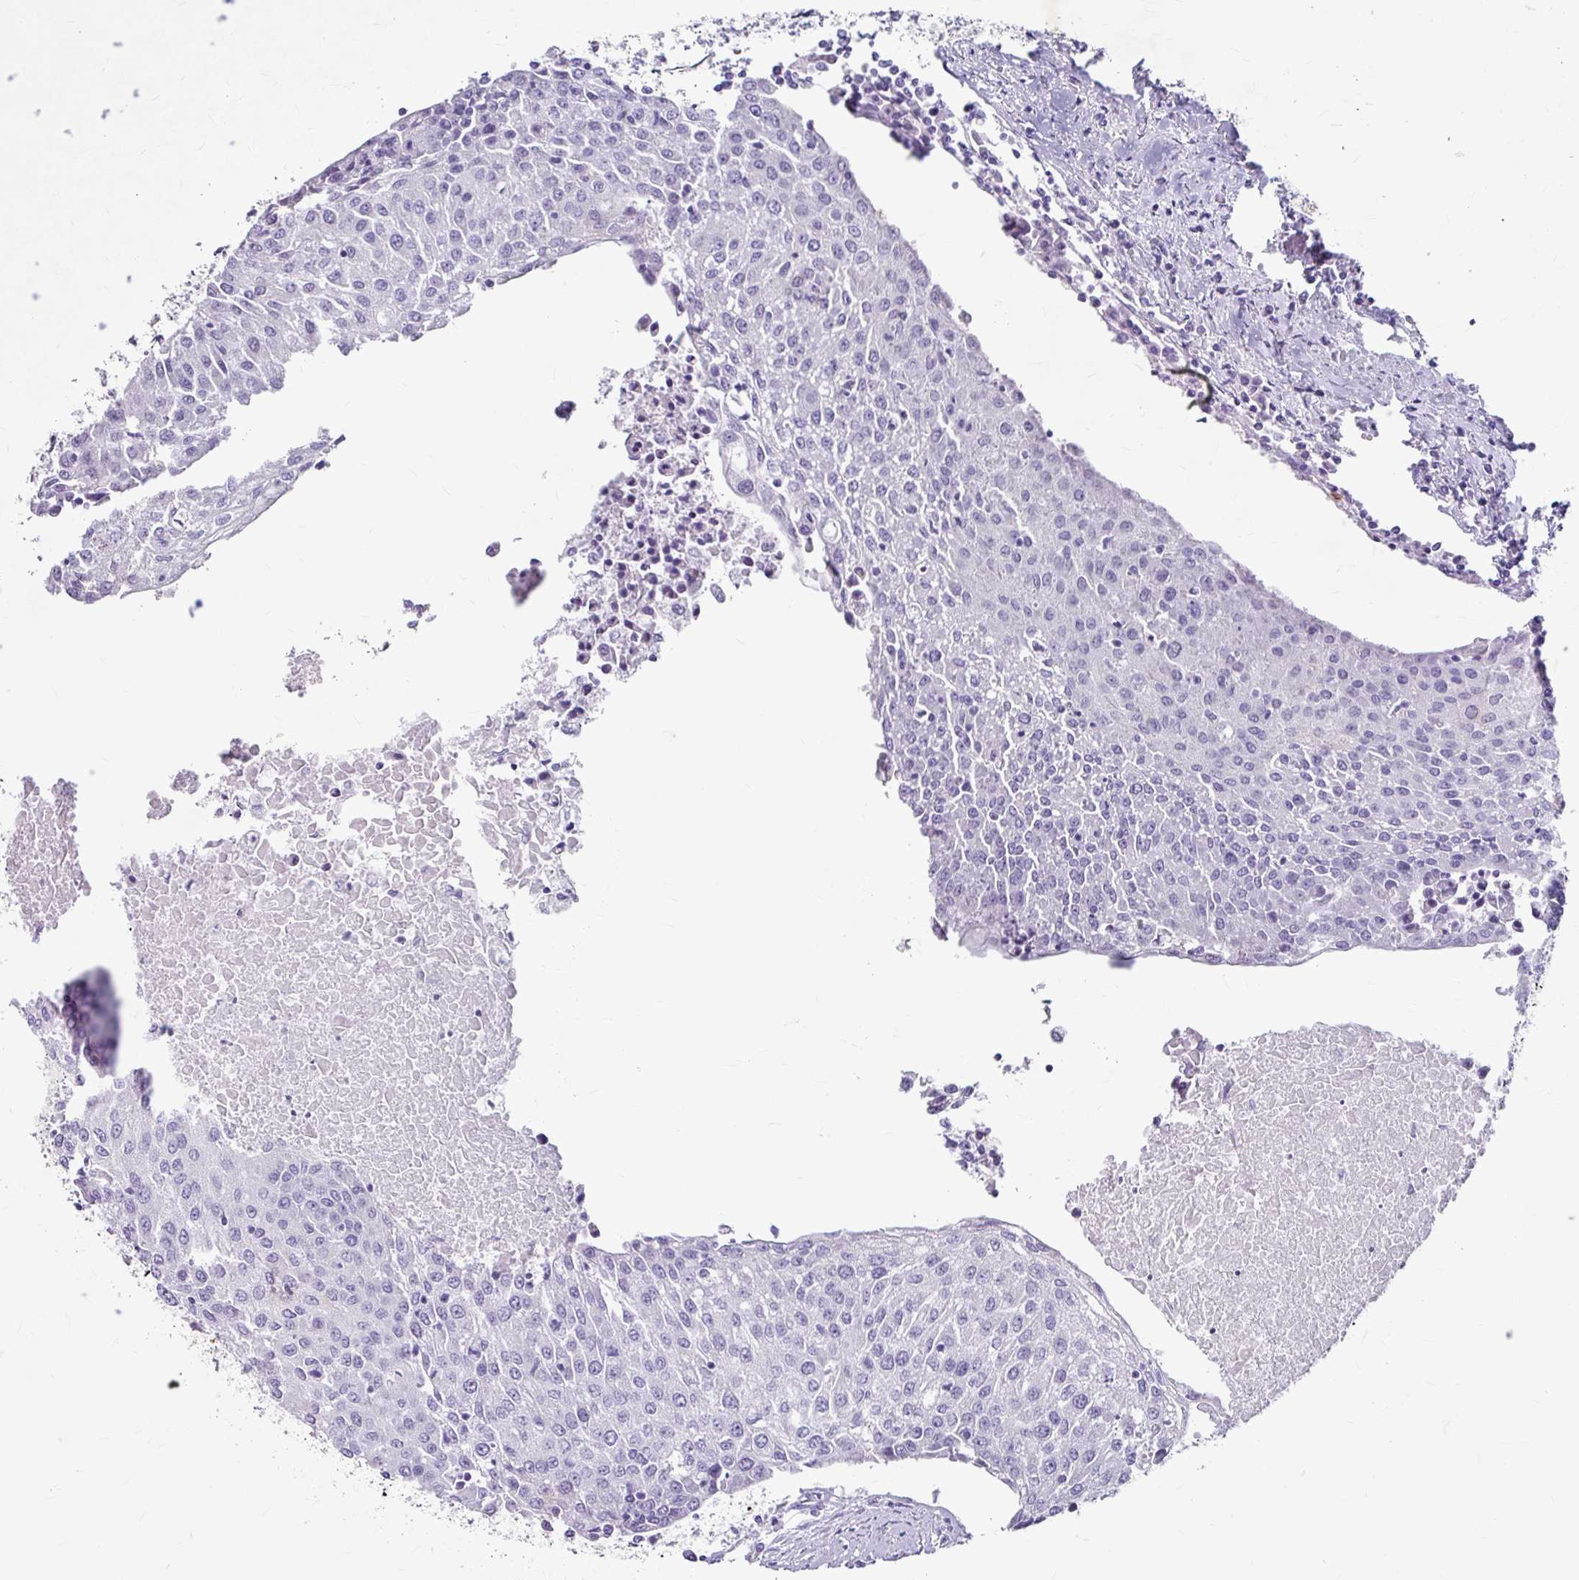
{"staining": {"intensity": "negative", "quantity": "none", "location": "none"}, "tissue": "urothelial cancer", "cell_type": "Tumor cells", "image_type": "cancer", "snomed": [{"axis": "morphology", "description": "Urothelial carcinoma, High grade"}, {"axis": "topography", "description": "Urinary bladder"}], "caption": "Tumor cells are negative for protein expression in human urothelial cancer. (DAB immunohistochemistry (IHC) visualized using brightfield microscopy, high magnification).", "gene": "ANKRD1", "patient": {"sex": "female", "age": 85}}